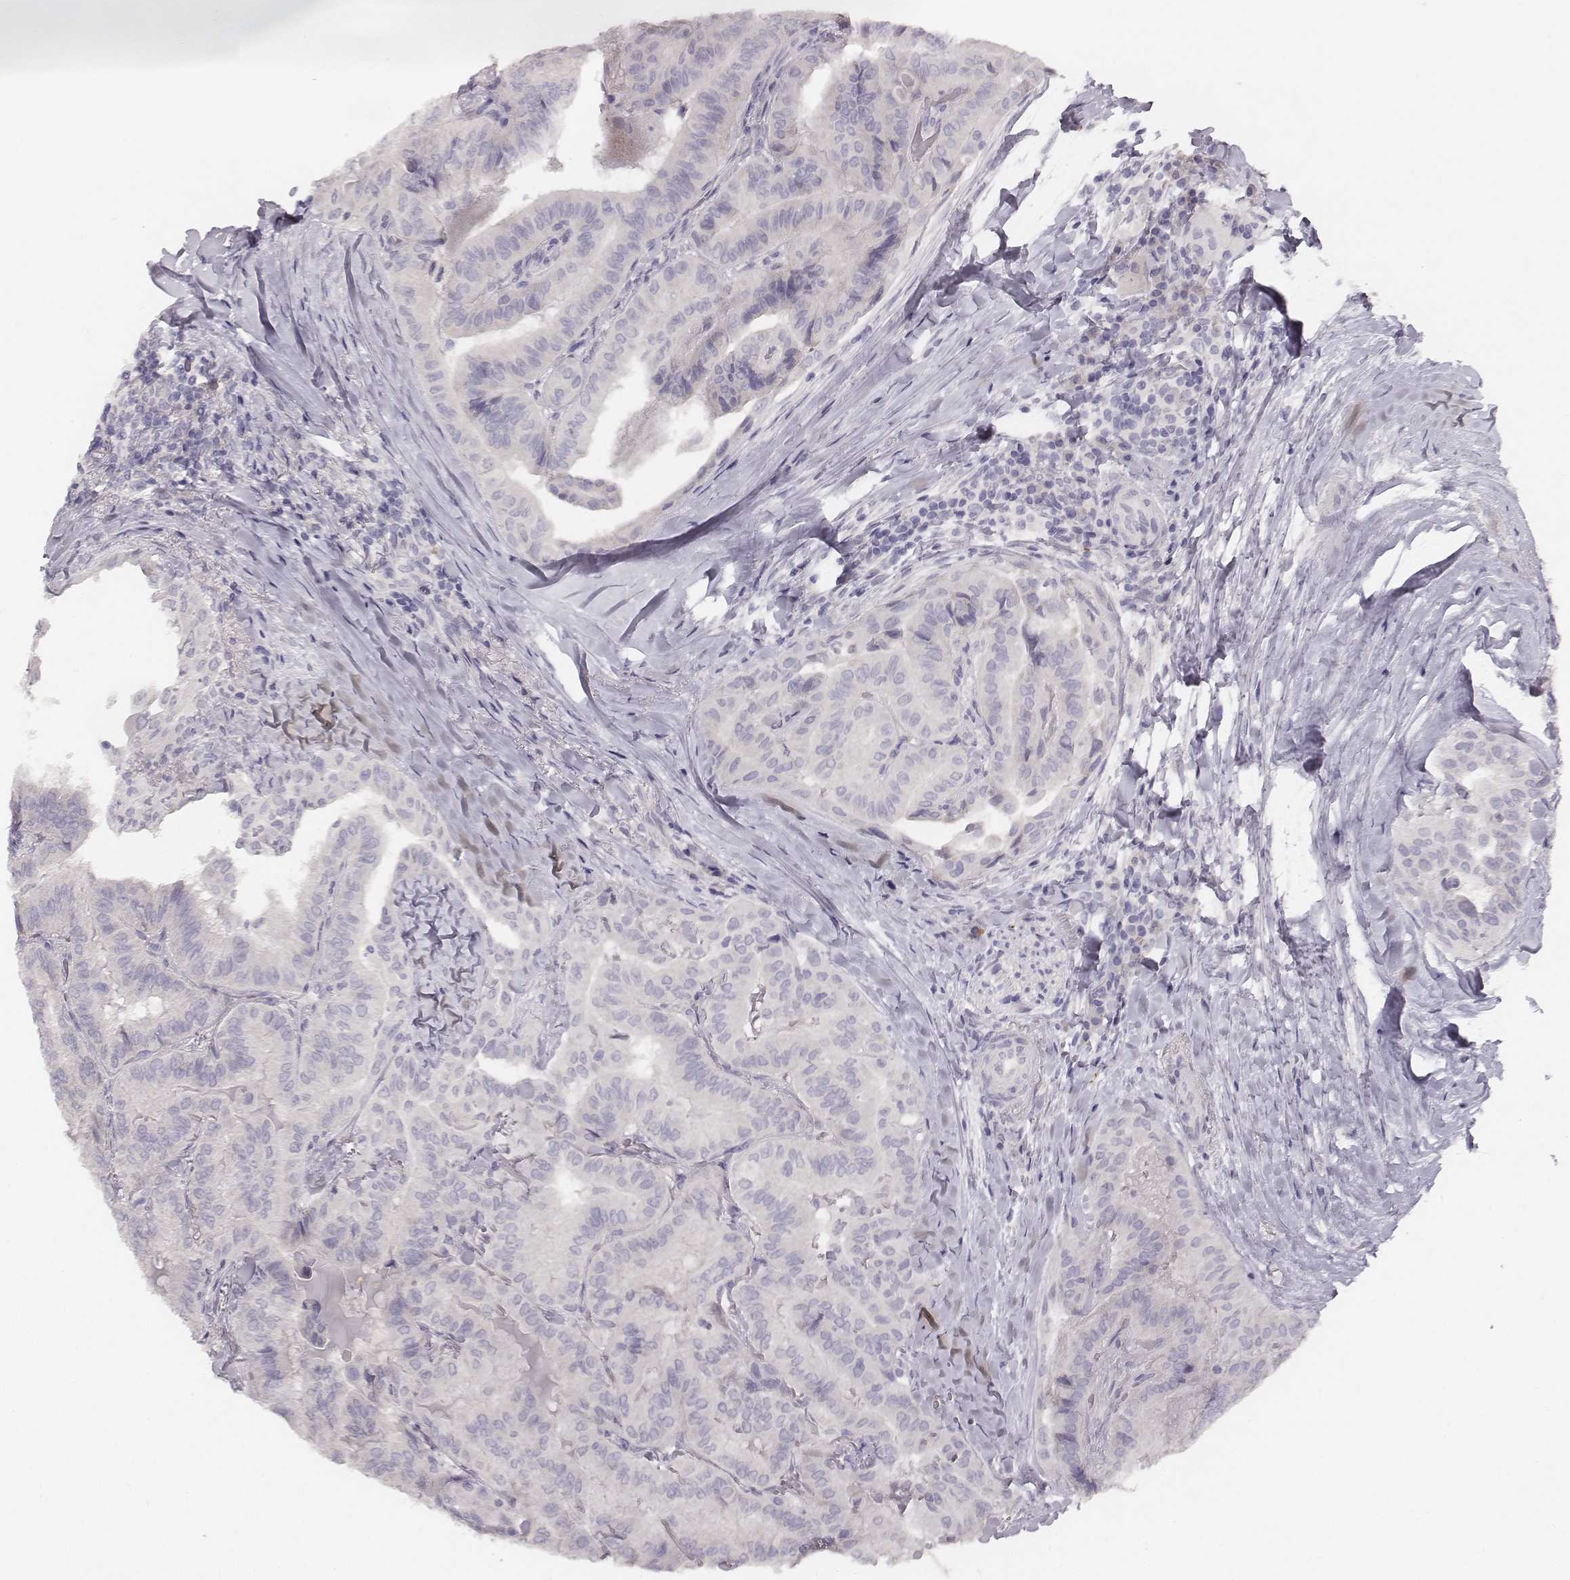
{"staining": {"intensity": "negative", "quantity": "none", "location": "none"}, "tissue": "thyroid cancer", "cell_type": "Tumor cells", "image_type": "cancer", "snomed": [{"axis": "morphology", "description": "Papillary adenocarcinoma, NOS"}, {"axis": "topography", "description": "Thyroid gland"}], "caption": "Tumor cells are negative for protein expression in human thyroid cancer (papillary adenocarcinoma).", "gene": "MYH6", "patient": {"sex": "female", "age": 68}}